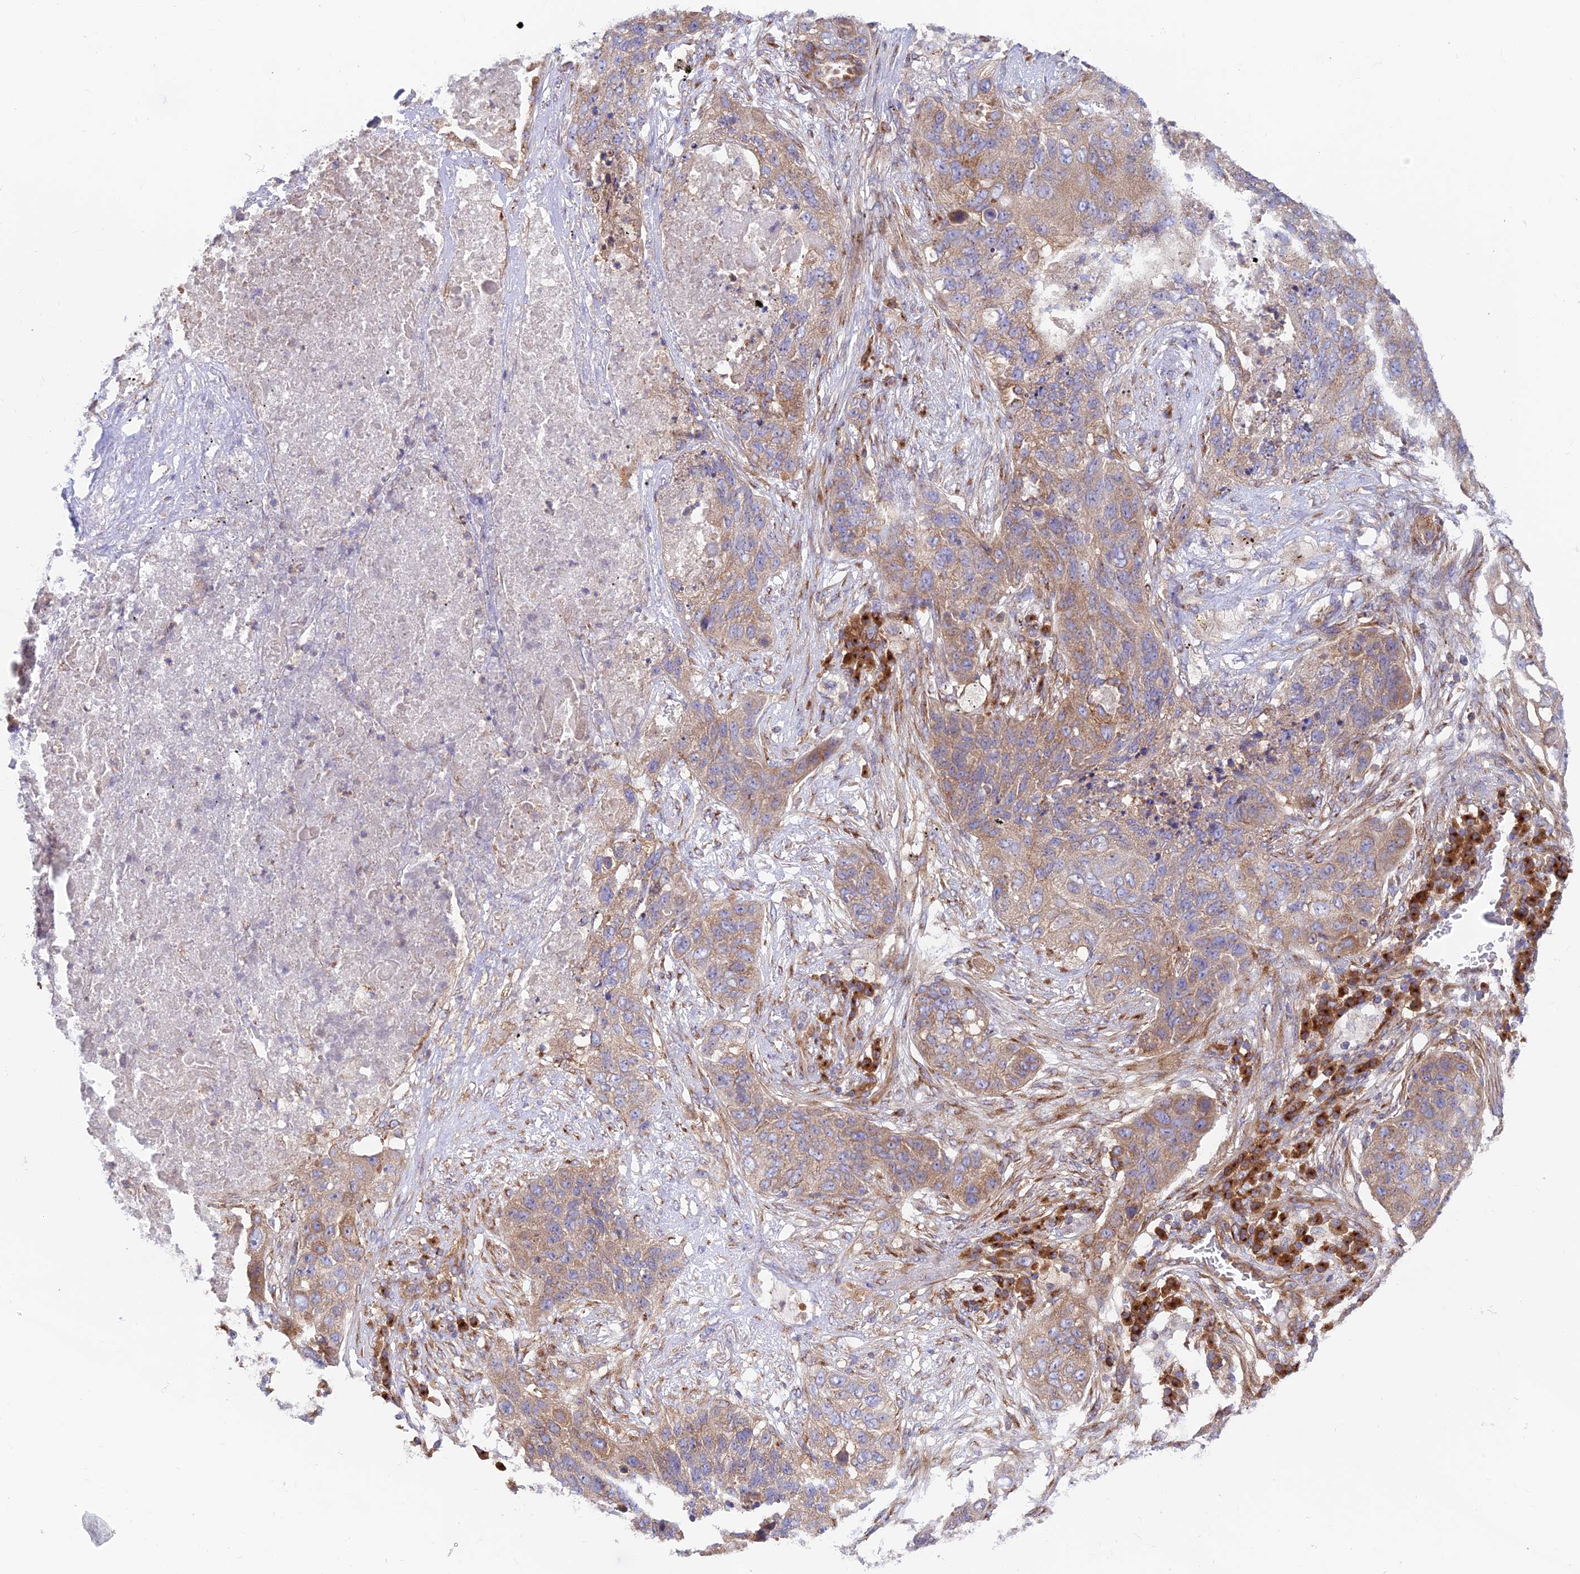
{"staining": {"intensity": "moderate", "quantity": ">75%", "location": "cytoplasmic/membranous"}, "tissue": "lung cancer", "cell_type": "Tumor cells", "image_type": "cancer", "snomed": [{"axis": "morphology", "description": "Squamous cell carcinoma, NOS"}, {"axis": "topography", "description": "Lung"}], "caption": "A high-resolution histopathology image shows IHC staining of lung squamous cell carcinoma, which shows moderate cytoplasmic/membranous positivity in approximately >75% of tumor cells.", "gene": "GOLGA3", "patient": {"sex": "female", "age": 63}}